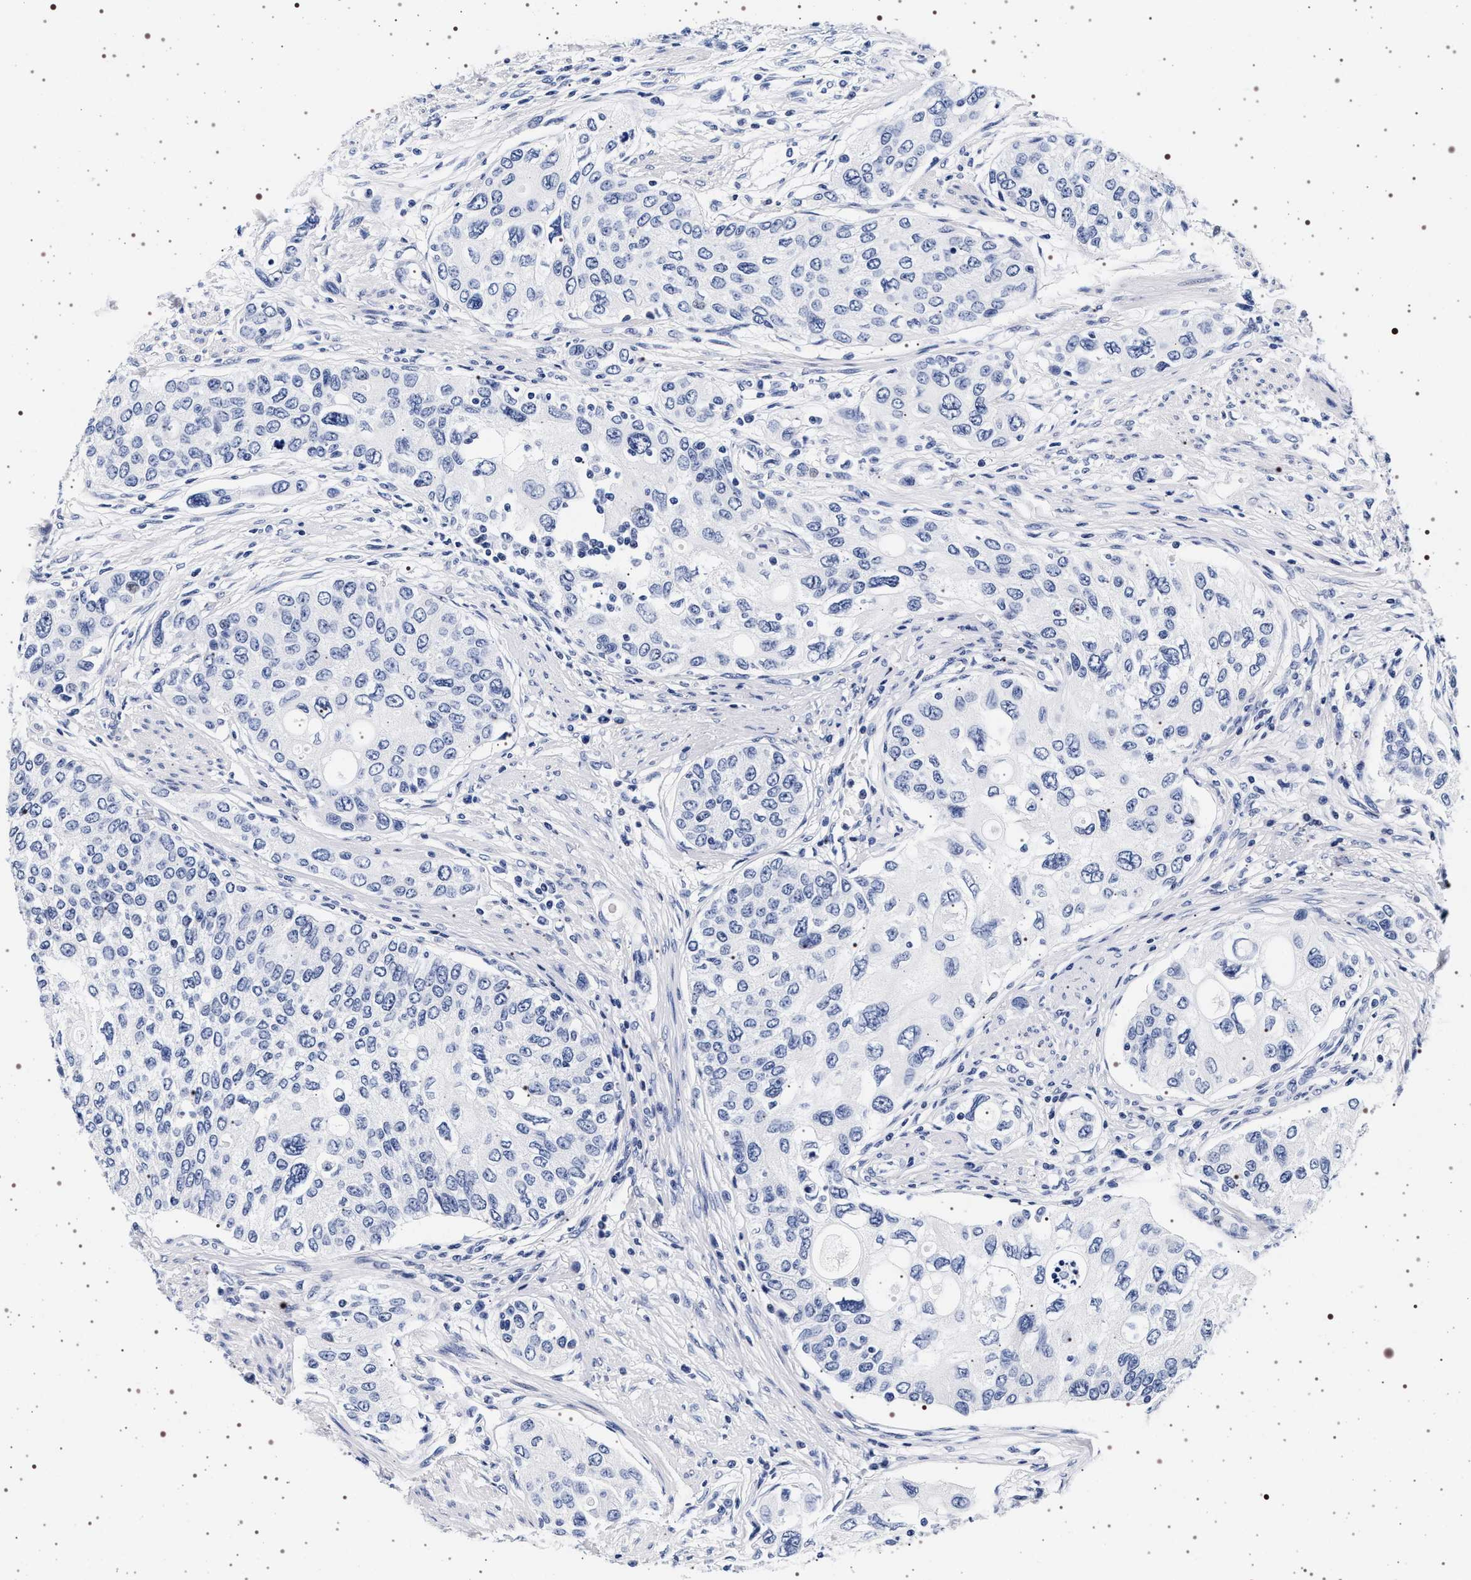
{"staining": {"intensity": "negative", "quantity": "none", "location": "none"}, "tissue": "urothelial cancer", "cell_type": "Tumor cells", "image_type": "cancer", "snomed": [{"axis": "morphology", "description": "Urothelial carcinoma, High grade"}, {"axis": "topography", "description": "Urinary bladder"}], "caption": "Tumor cells are negative for brown protein staining in urothelial carcinoma (high-grade).", "gene": "SYN1", "patient": {"sex": "female", "age": 56}}